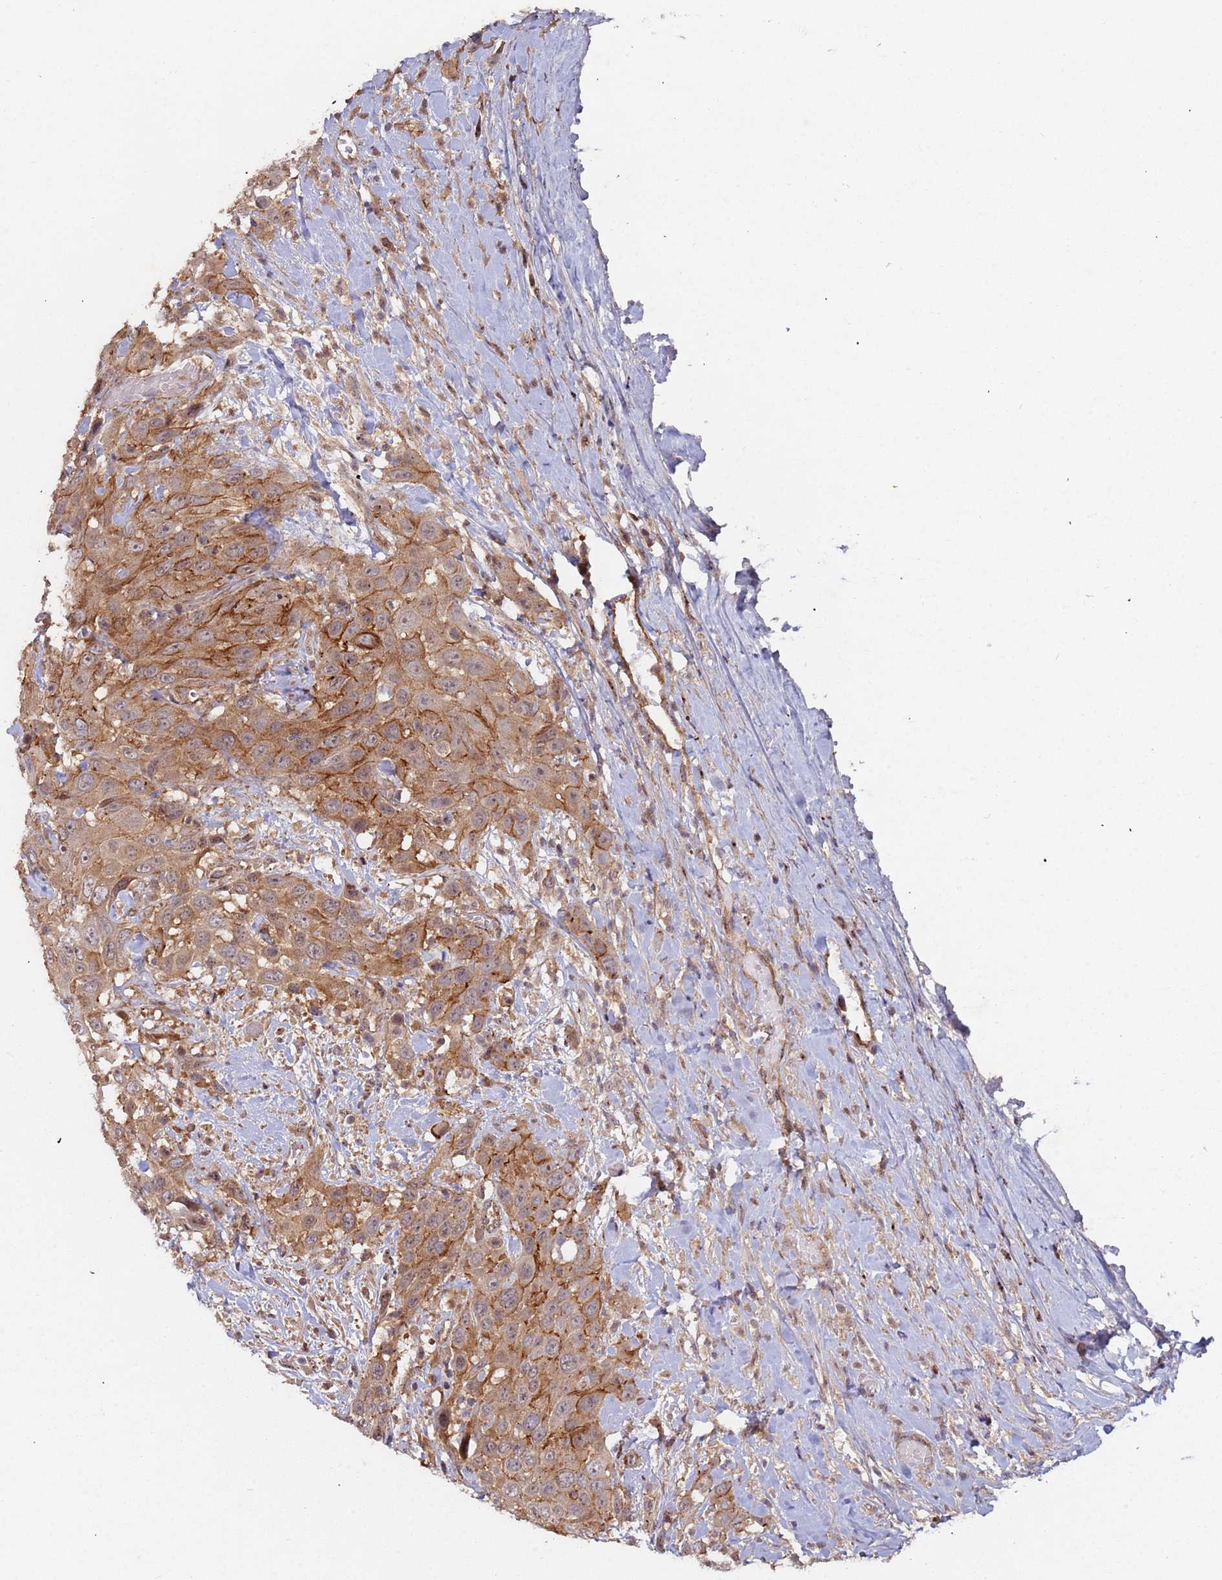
{"staining": {"intensity": "moderate", "quantity": ">75%", "location": "cytoplasmic/membranous"}, "tissue": "head and neck cancer", "cell_type": "Tumor cells", "image_type": "cancer", "snomed": [{"axis": "morphology", "description": "Squamous cell carcinoma, NOS"}, {"axis": "topography", "description": "Head-Neck"}], "caption": "This image reveals IHC staining of human head and neck cancer (squamous cell carcinoma), with medium moderate cytoplasmic/membranous expression in approximately >75% of tumor cells.", "gene": "KANSL1L", "patient": {"sex": "male", "age": 81}}